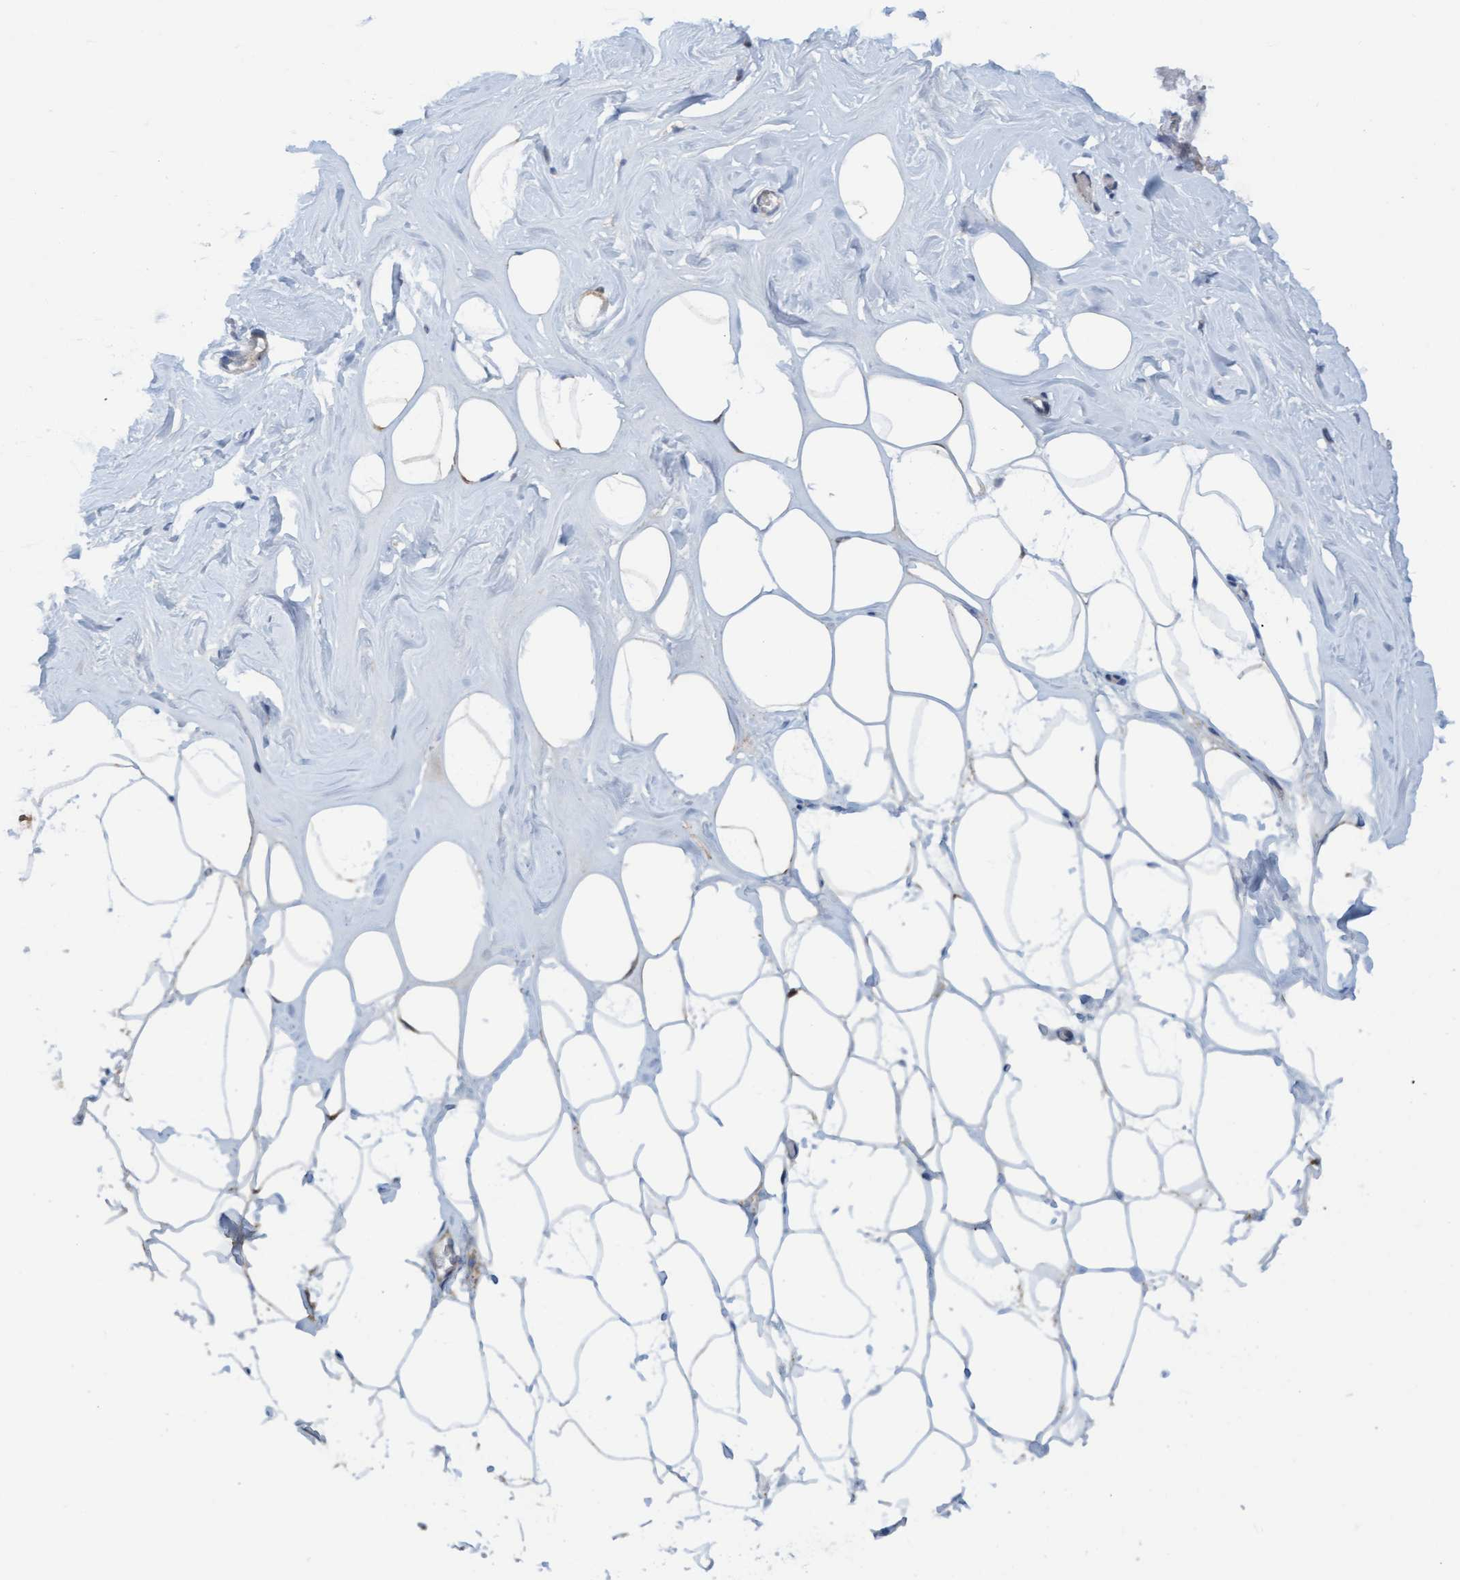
{"staining": {"intensity": "moderate", "quantity": ">75%", "location": "cytoplasmic/membranous"}, "tissue": "adipose tissue", "cell_type": "Adipocytes", "image_type": "normal", "snomed": [{"axis": "morphology", "description": "Normal tissue, NOS"}, {"axis": "morphology", "description": "Fibrosis, NOS"}, {"axis": "topography", "description": "Breast"}, {"axis": "topography", "description": "Adipose tissue"}], "caption": "The image exhibits a brown stain indicating the presence of a protein in the cytoplasmic/membranous of adipocytes in adipose tissue. (DAB IHC, brown staining for protein, blue staining for nuclei).", "gene": "KLHL25", "patient": {"sex": "female", "age": 39}}